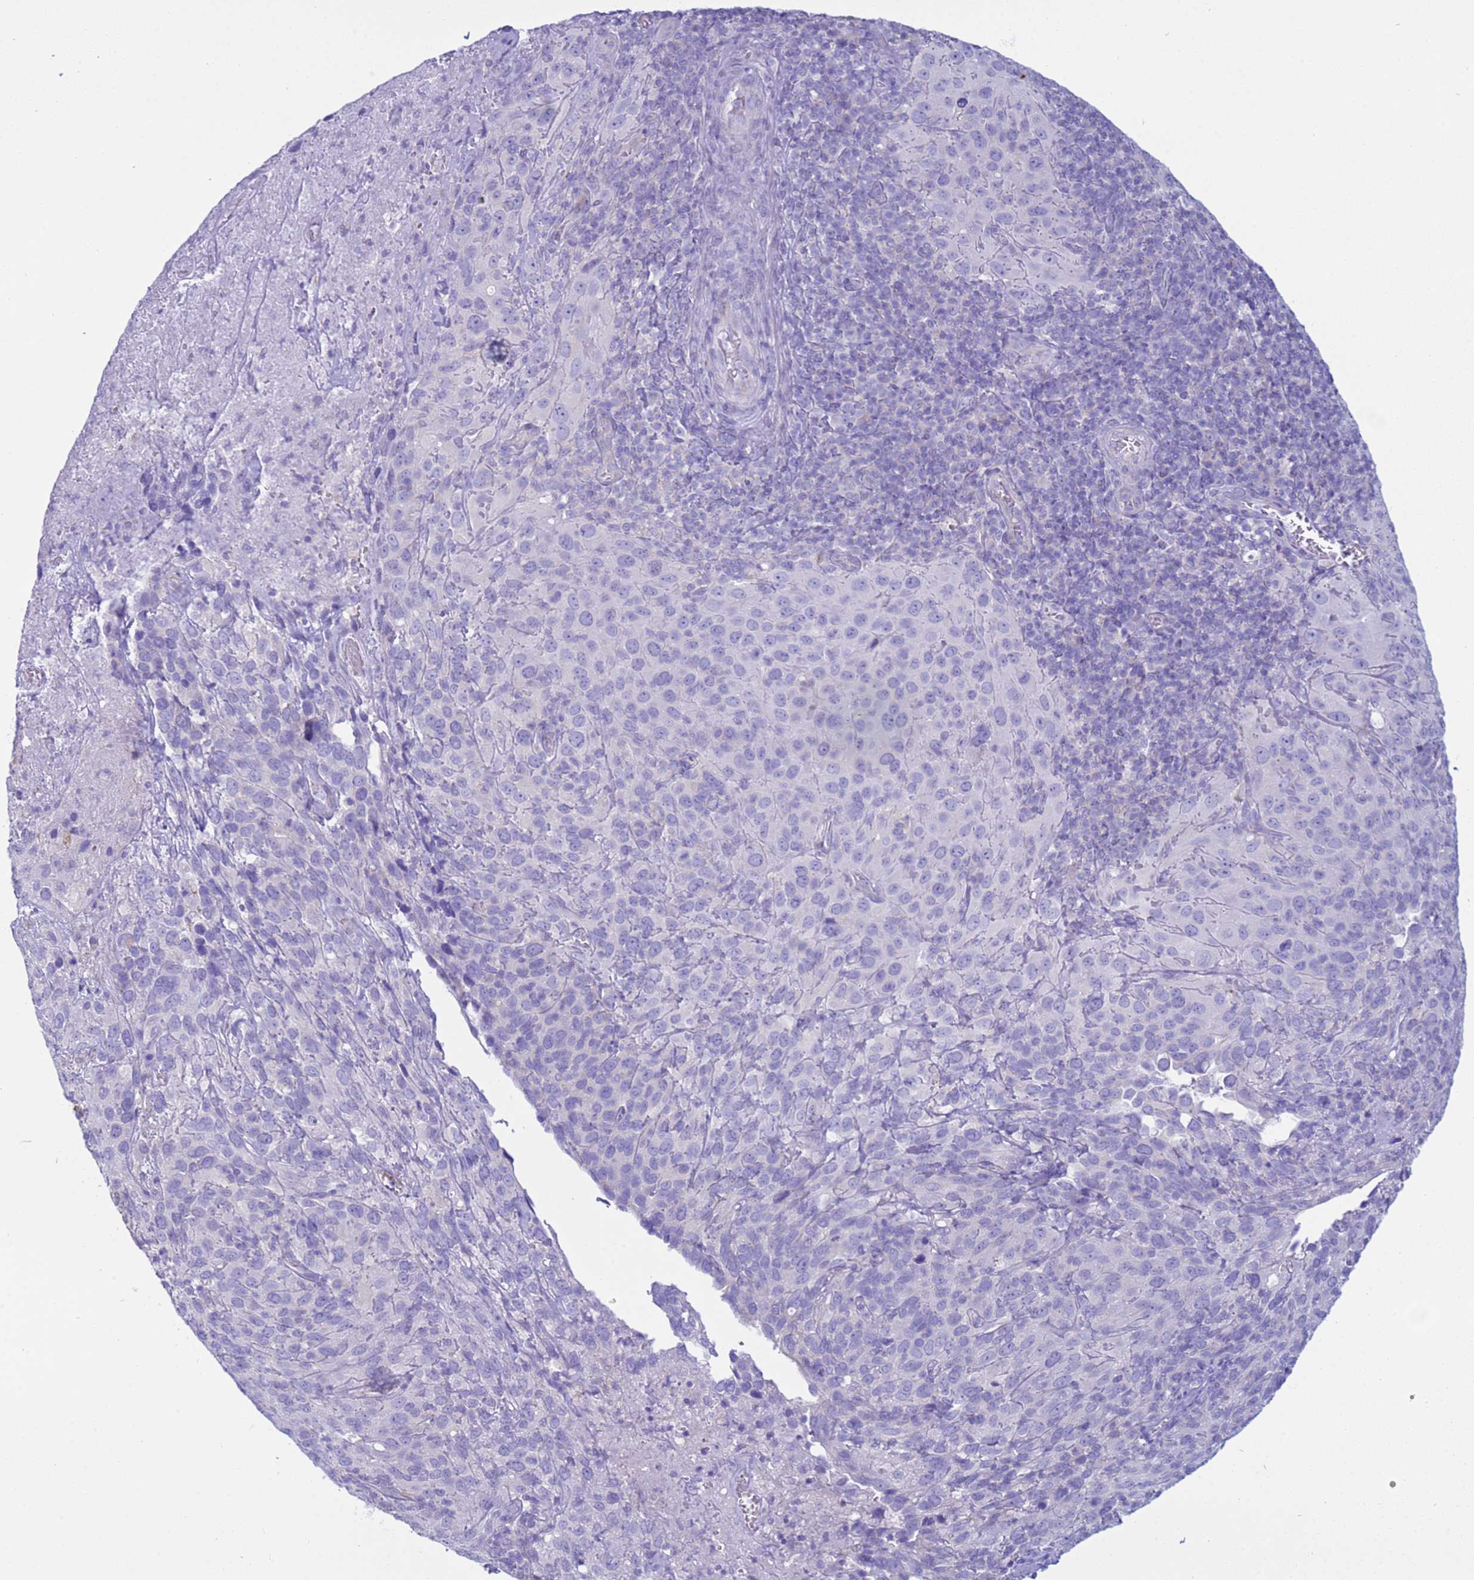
{"staining": {"intensity": "negative", "quantity": "none", "location": "none"}, "tissue": "cervical cancer", "cell_type": "Tumor cells", "image_type": "cancer", "snomed": [{"axis": "morphology", "description": "Squamous cell carcinoma, NOS"}, {"axis": "topography", "description": "Cervix"}], "caption": "A photomicrograph of human squamous cell carcinoma (cervical) is negative for staining in tumor cells. Brightfield microscopy of immunohistochemistry (IHC) stained with DAB (3,3'-diaminobenzidine) (brown) and hematoxylin (blue), captured at high magnification.", "gene": "CST4", "patient": {"sex": "female", "age": 51}}